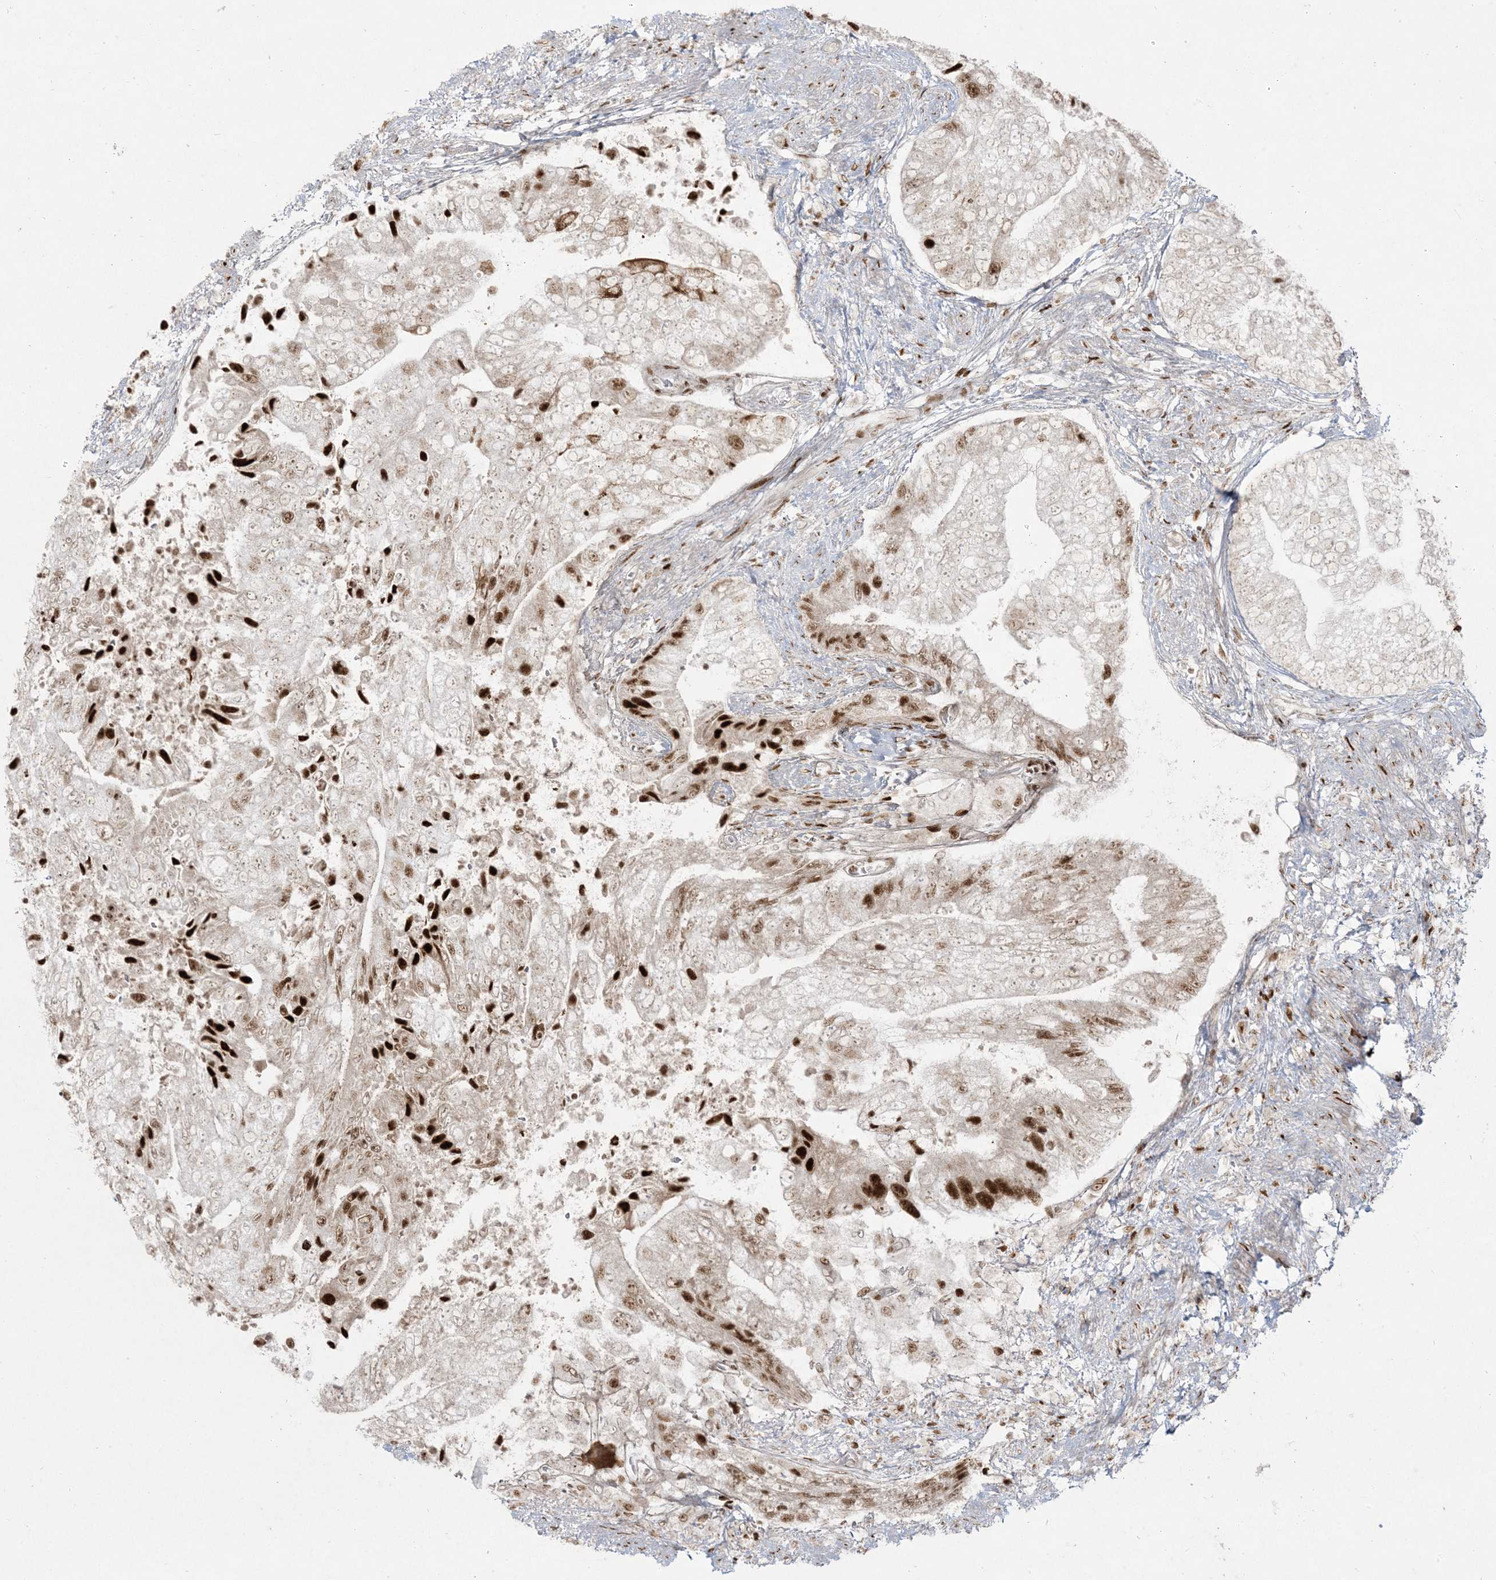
{"staining": {"intensity": "strong", "quantity": "25%-75%", "location": "nuclear"}, "tissue": "prostate cancer", "cell_type": "Tumor cells", "image_type": "cancer", "snomed": [{"axis": "morphology", "description": "Adenocarcinoma, High grade"}, {"axis": "topography", "description": "Prostate"}], "caption": "Immunohistochemistry (IHC) (DAB) staining of human adenocarcinoma (high-grade) (prostate) reveals strong nuclear protein positivity in about 25%-75% of tumor cells.", "gene": "RBM10", "patient": {"sex": "male", "age": 70}}